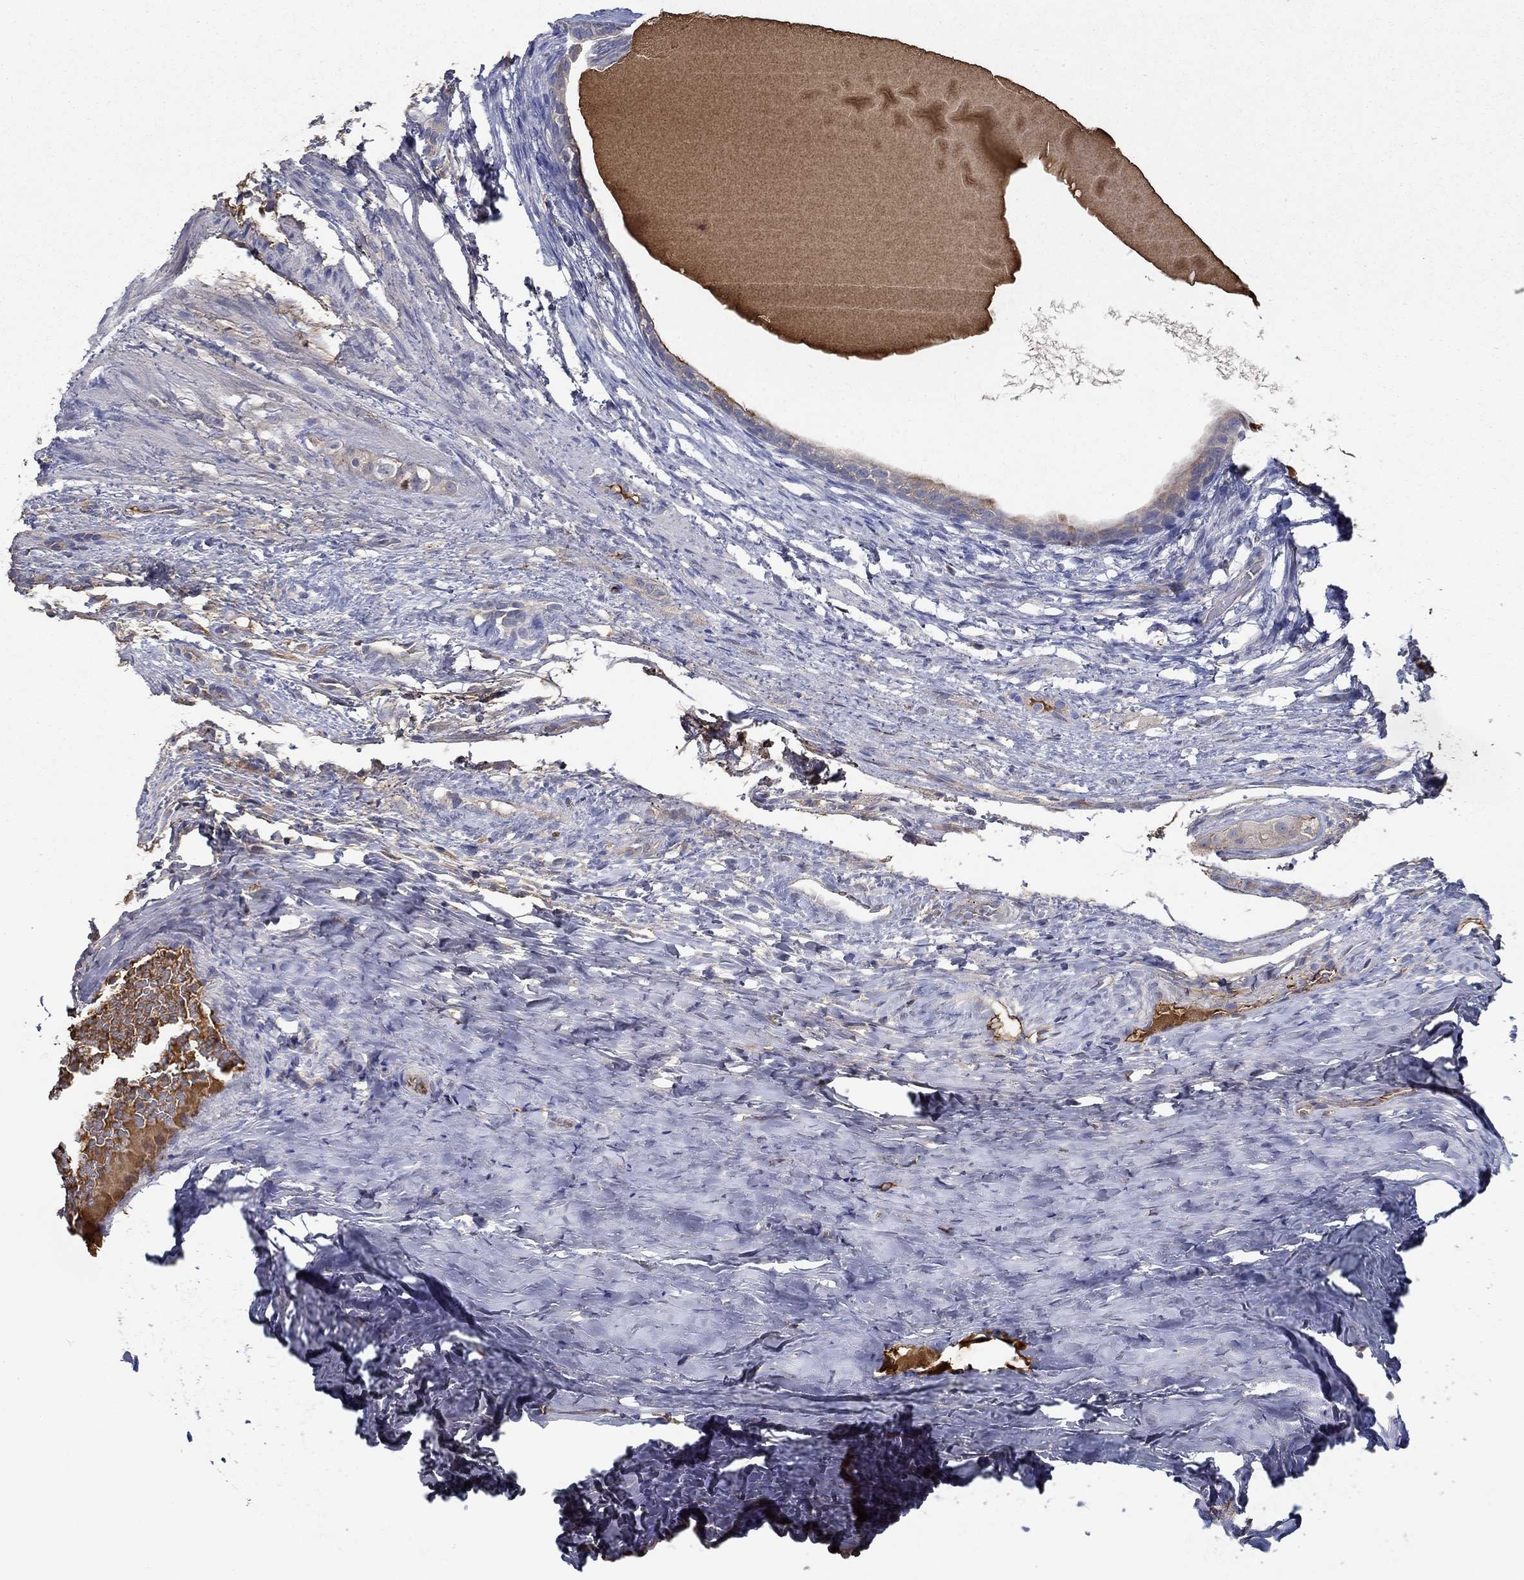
{"staining": {"intensity": "negative", "quantity": "none", "location": "none"}, "tissue": "testis cancer", "cell_type": "Tumor cells", "image_type": "cancer", "snomed": [{"axis": "morphology", "description": "Carcinoma, Embryonal, NOS"}, {"axis": "topography", "description": "Testis"}], "caption": "An immunohistochemistry (IHC) histopathology image of testis embryonal carcinoma is shown. There is no staining in tumor cells of testis embryonal carcinoma.", "gene": "IL10", "patient": {"sex": "male", "age": 24}}